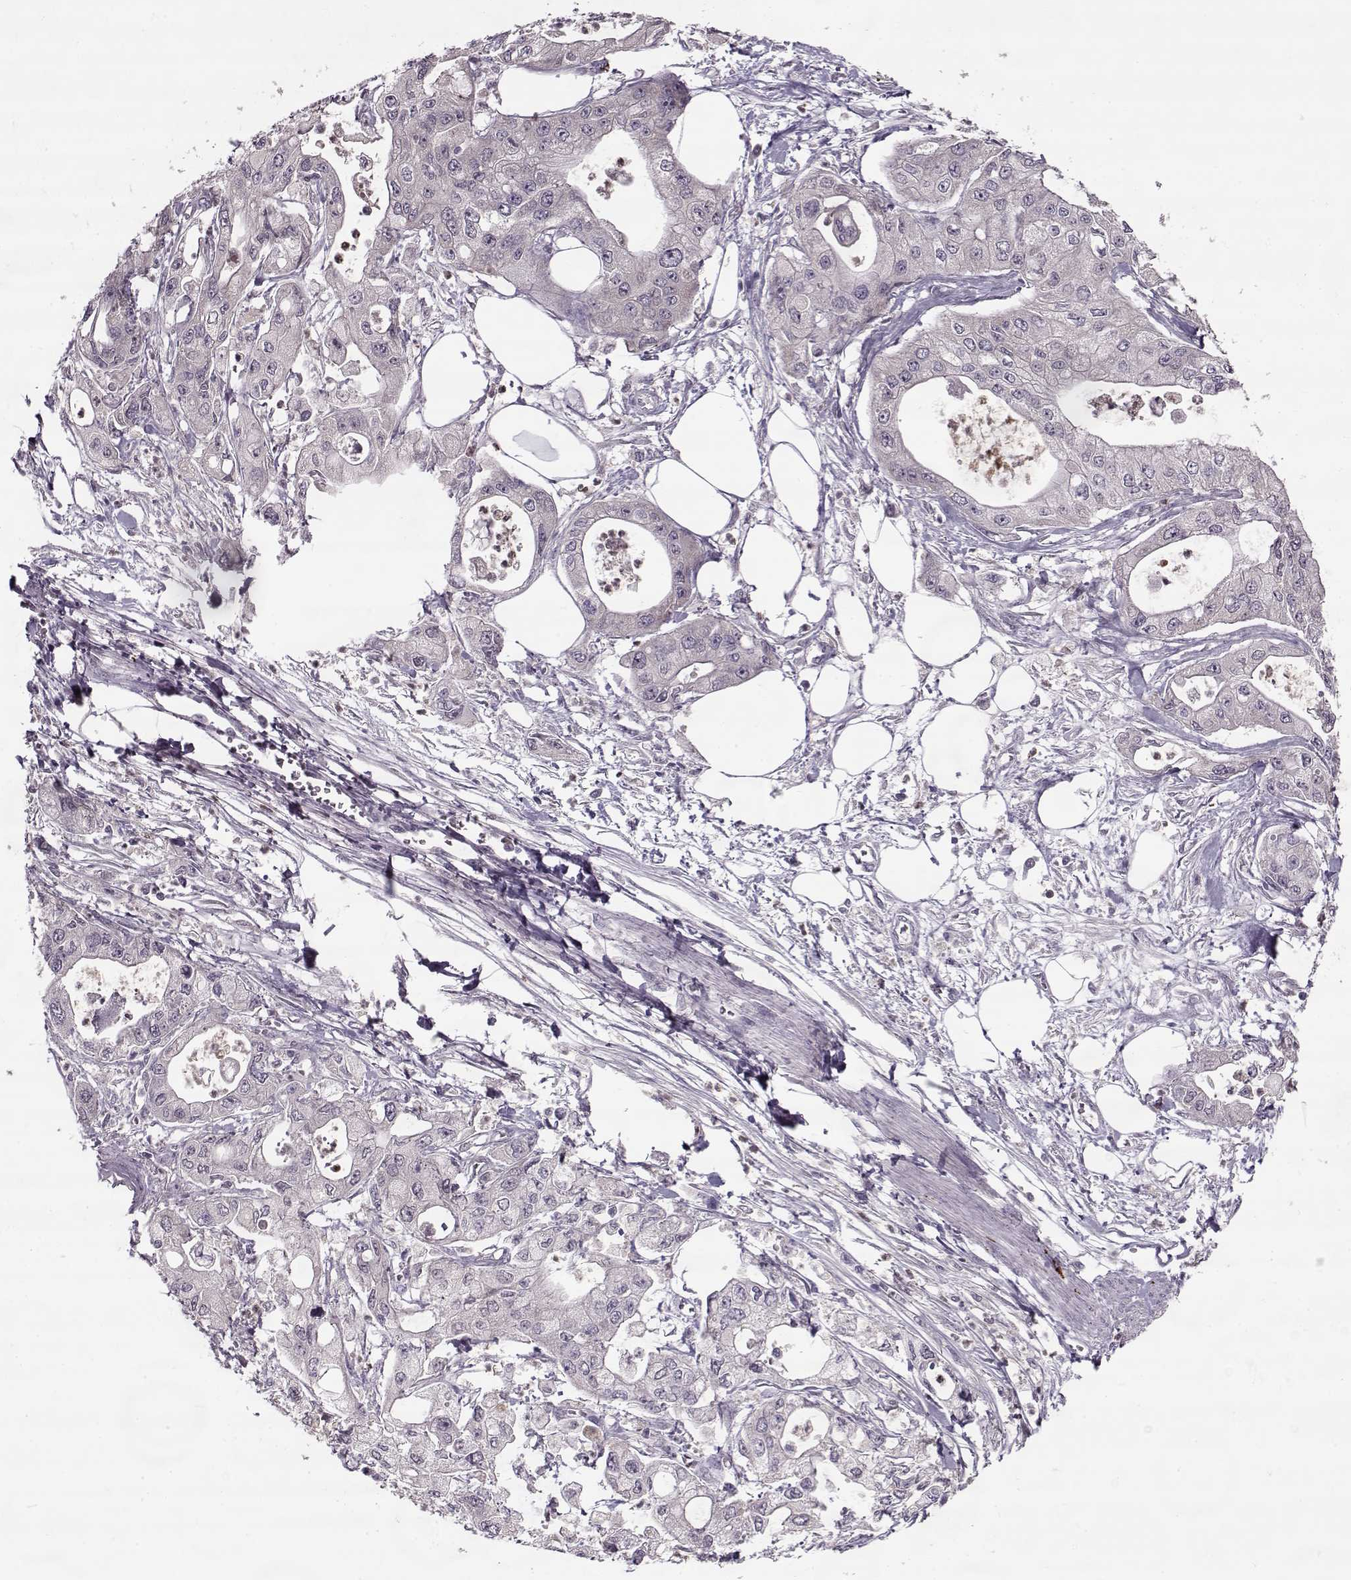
{"staining": {"intensity": "negative", "quantity": "none", "location": "none"}, "tissue": "pancreatic cancer", "cell_type": "Tumor cells", "image_type": "cancer", "snomed": [{"axis": "morphology", "description": "Adenocarcinoma, NOS"}, {"axis": "topography", "description": "Pancreas"}], "caption": "A high-resolution micrograph shows immunohistochemistry staining of pancreatic cancer, which shows no significant expression in tumor cells.", "gene": "ACOT11", "patient": {"sex": "male", "age": 70}}